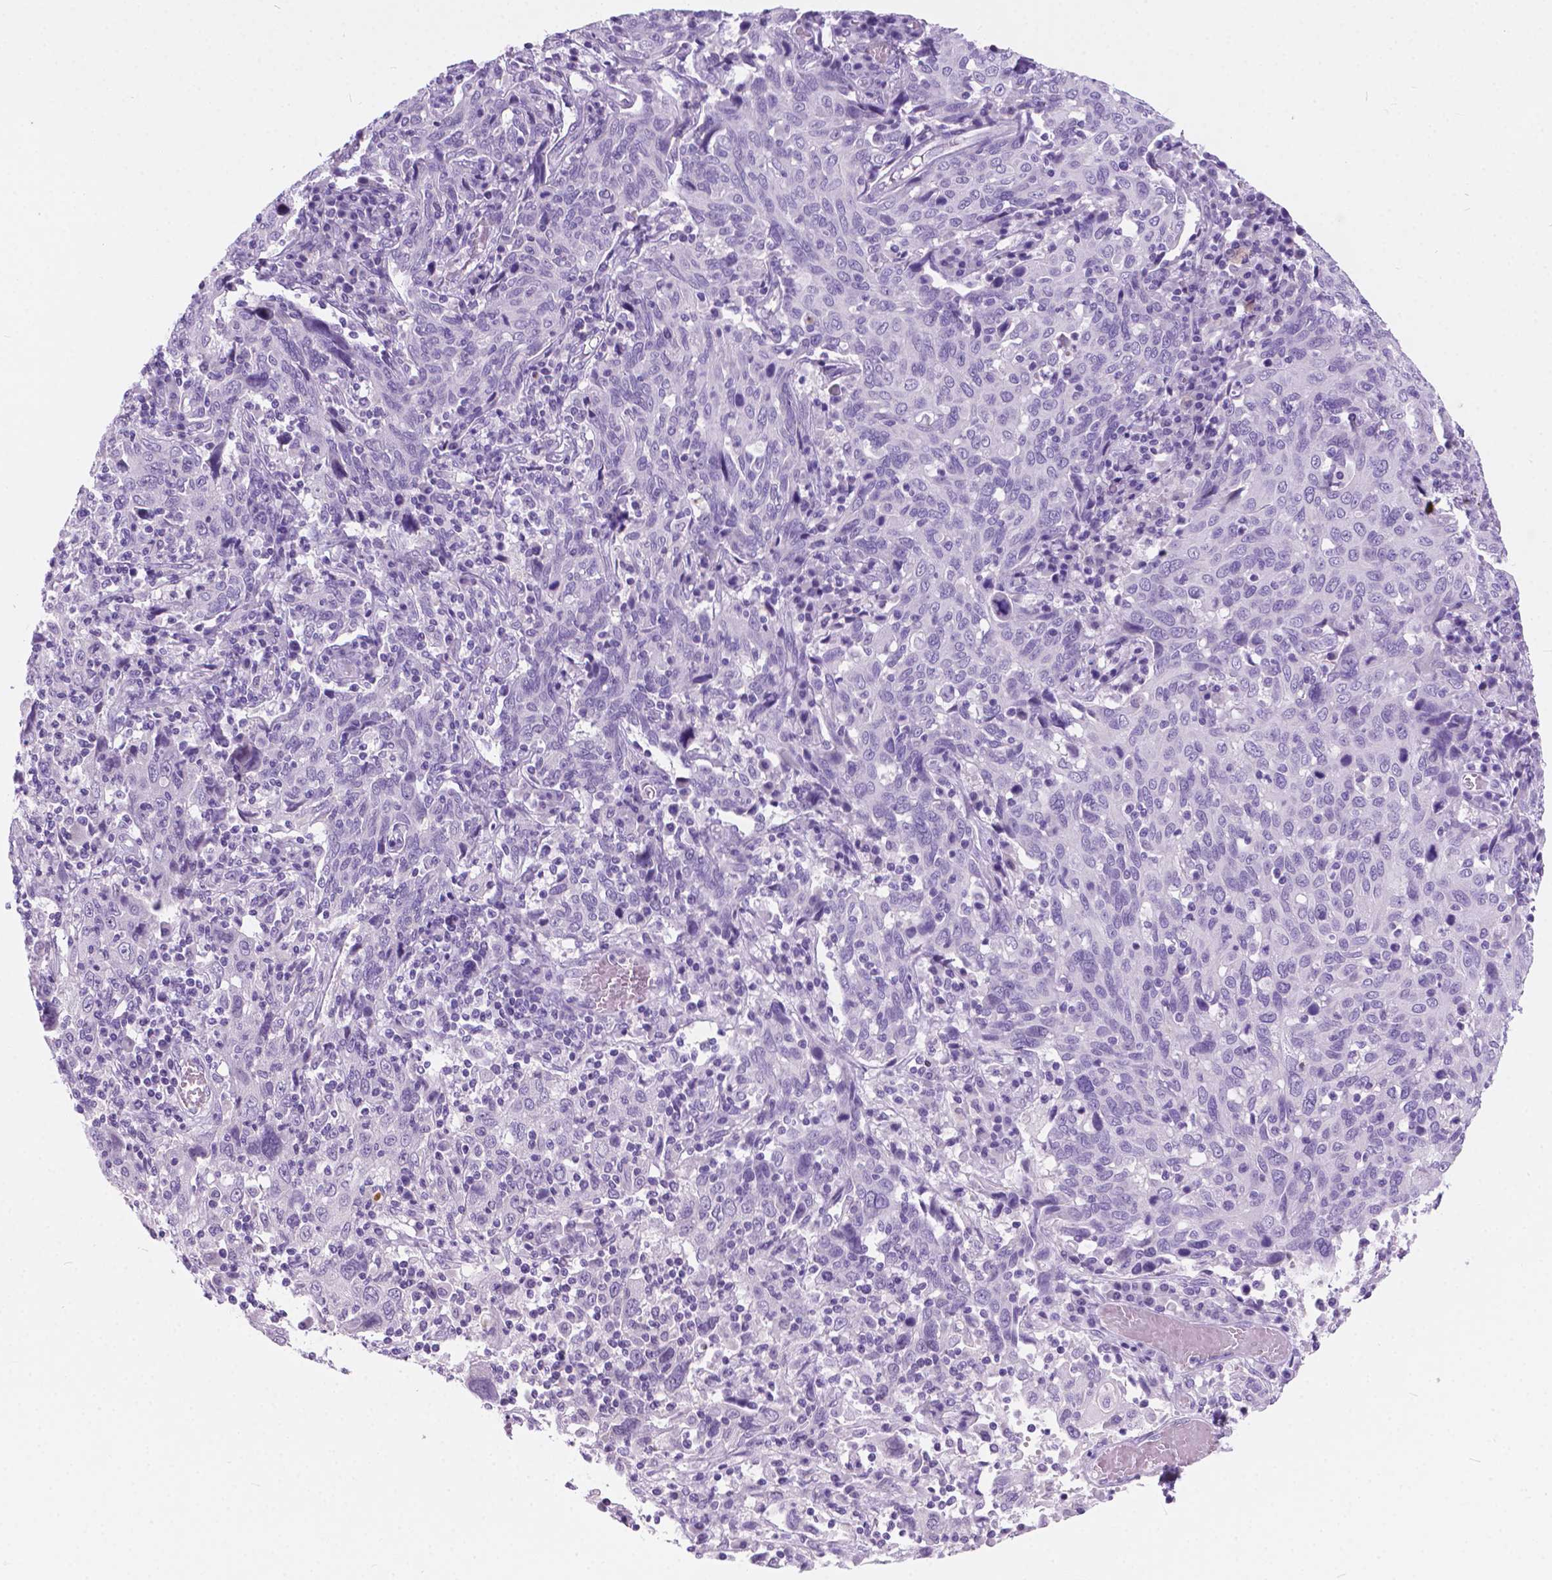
{"staining": {"intensity": "negative", "quantity": "none", "location": "none"}, "tissue": "cervical cancer", "cell_type": "Tumor cells", "image_type": "cancer", "snomed": [{"axis": "morphology", "description": "Squamous cell carcinoma, NOS"}, {"axis": "topography", "description": "Cervix"}], "caption": "There is no significant expression in tumor cells of cervical cancer.", "gene": "ARMS2", "patient": {"sex": "female", "age": 46}}